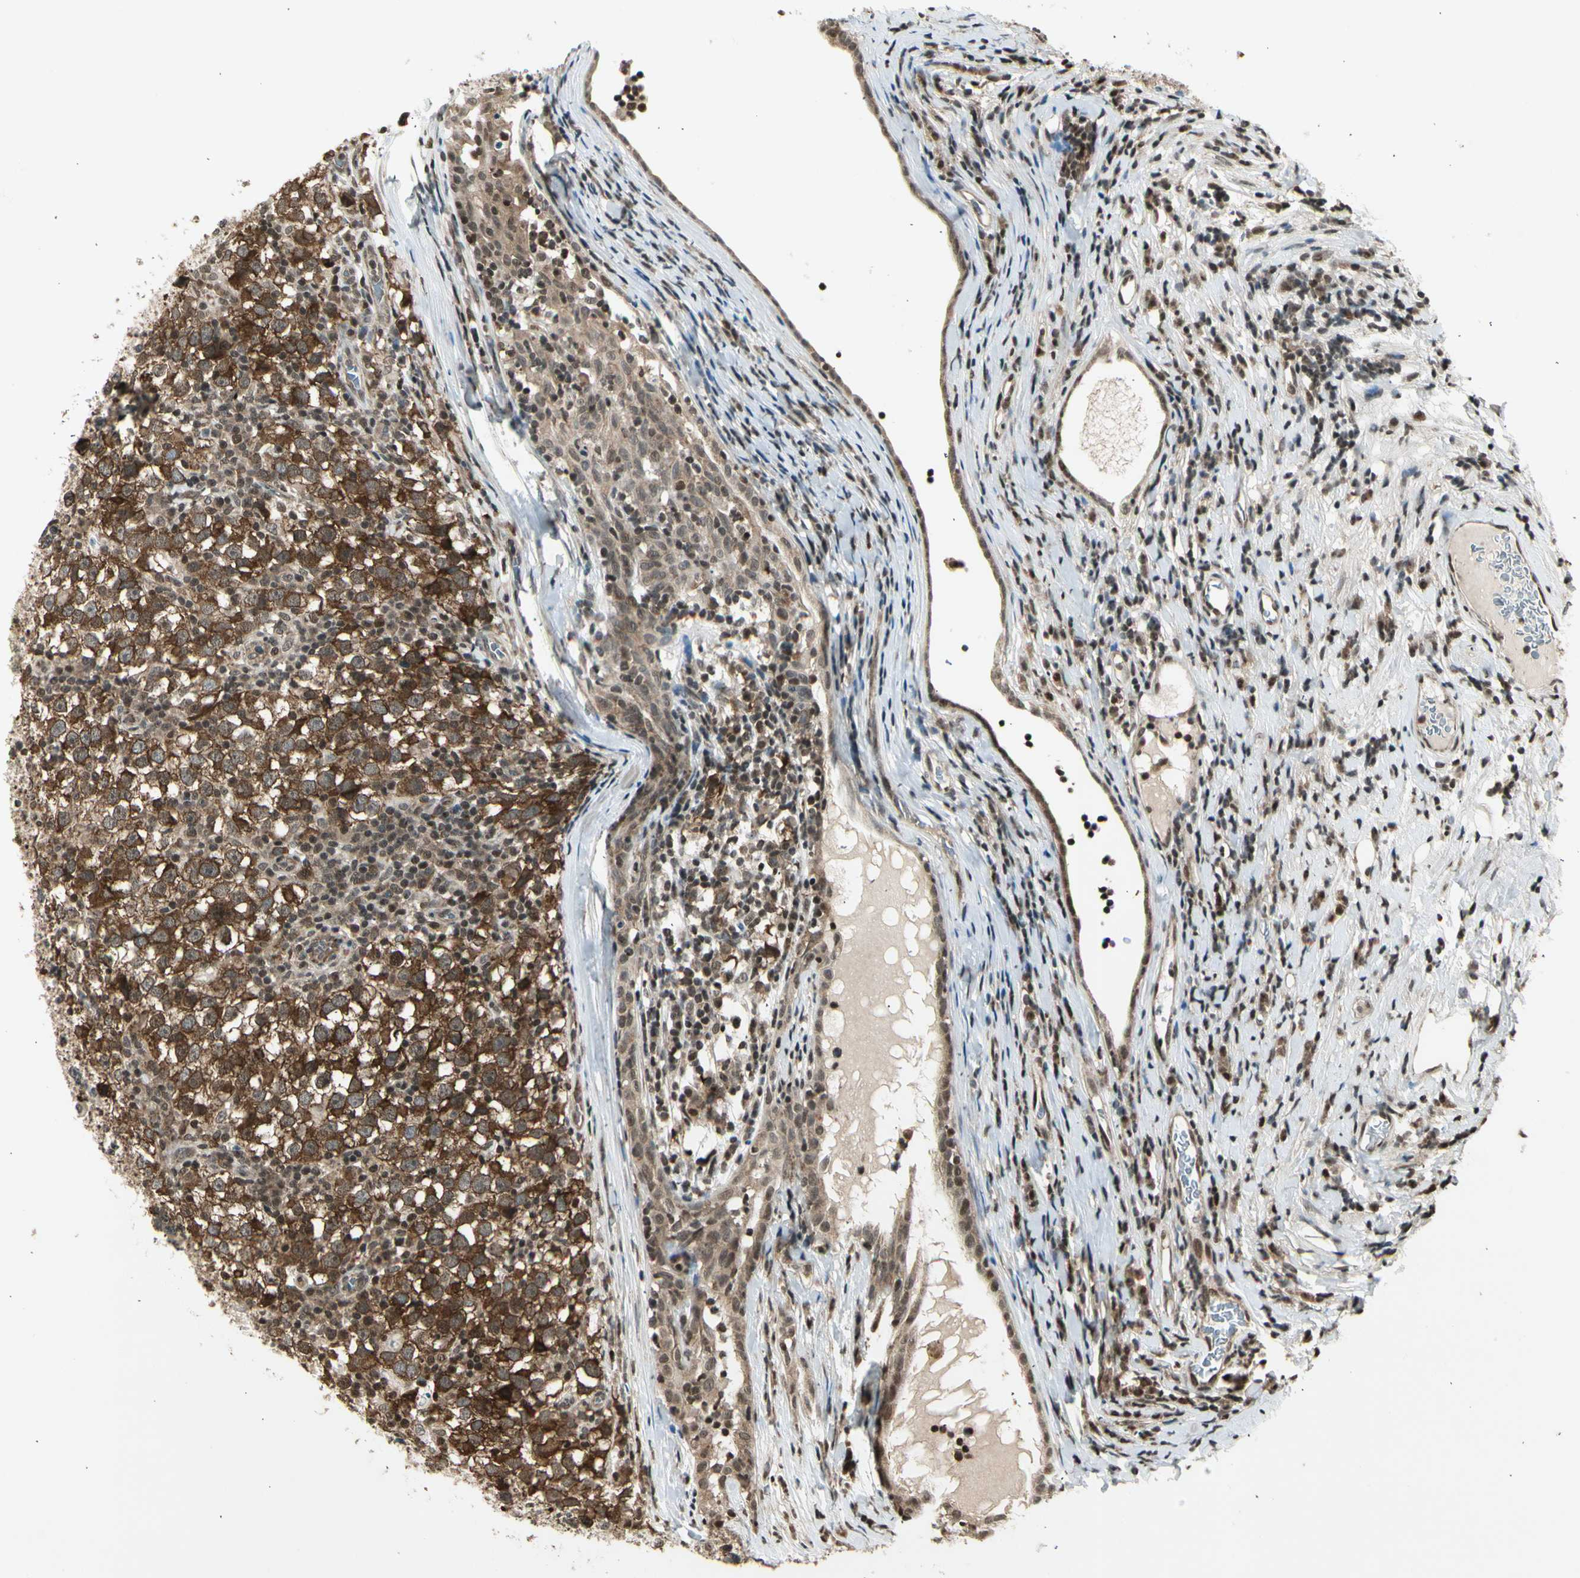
{"staining": {"intensity": "strong", "quantity": ">75%", "location": "cytoplasmic/membranous"}, "tissue": "testis cancer", "cell_type": "Tumor cells", "image_type": "cancer", "snomed": [{"axis": "morphology", "description": "Seminoma, NOS"}, {"axis": "topography", "description": "Testis"}], "caption": "Tumor cells exhibit strong cytoplasmic/membranous staining in about >75% of cells in seminoma (testis).", "gene": "SMN2", "patient": {"sex": "male", "age": 65}}